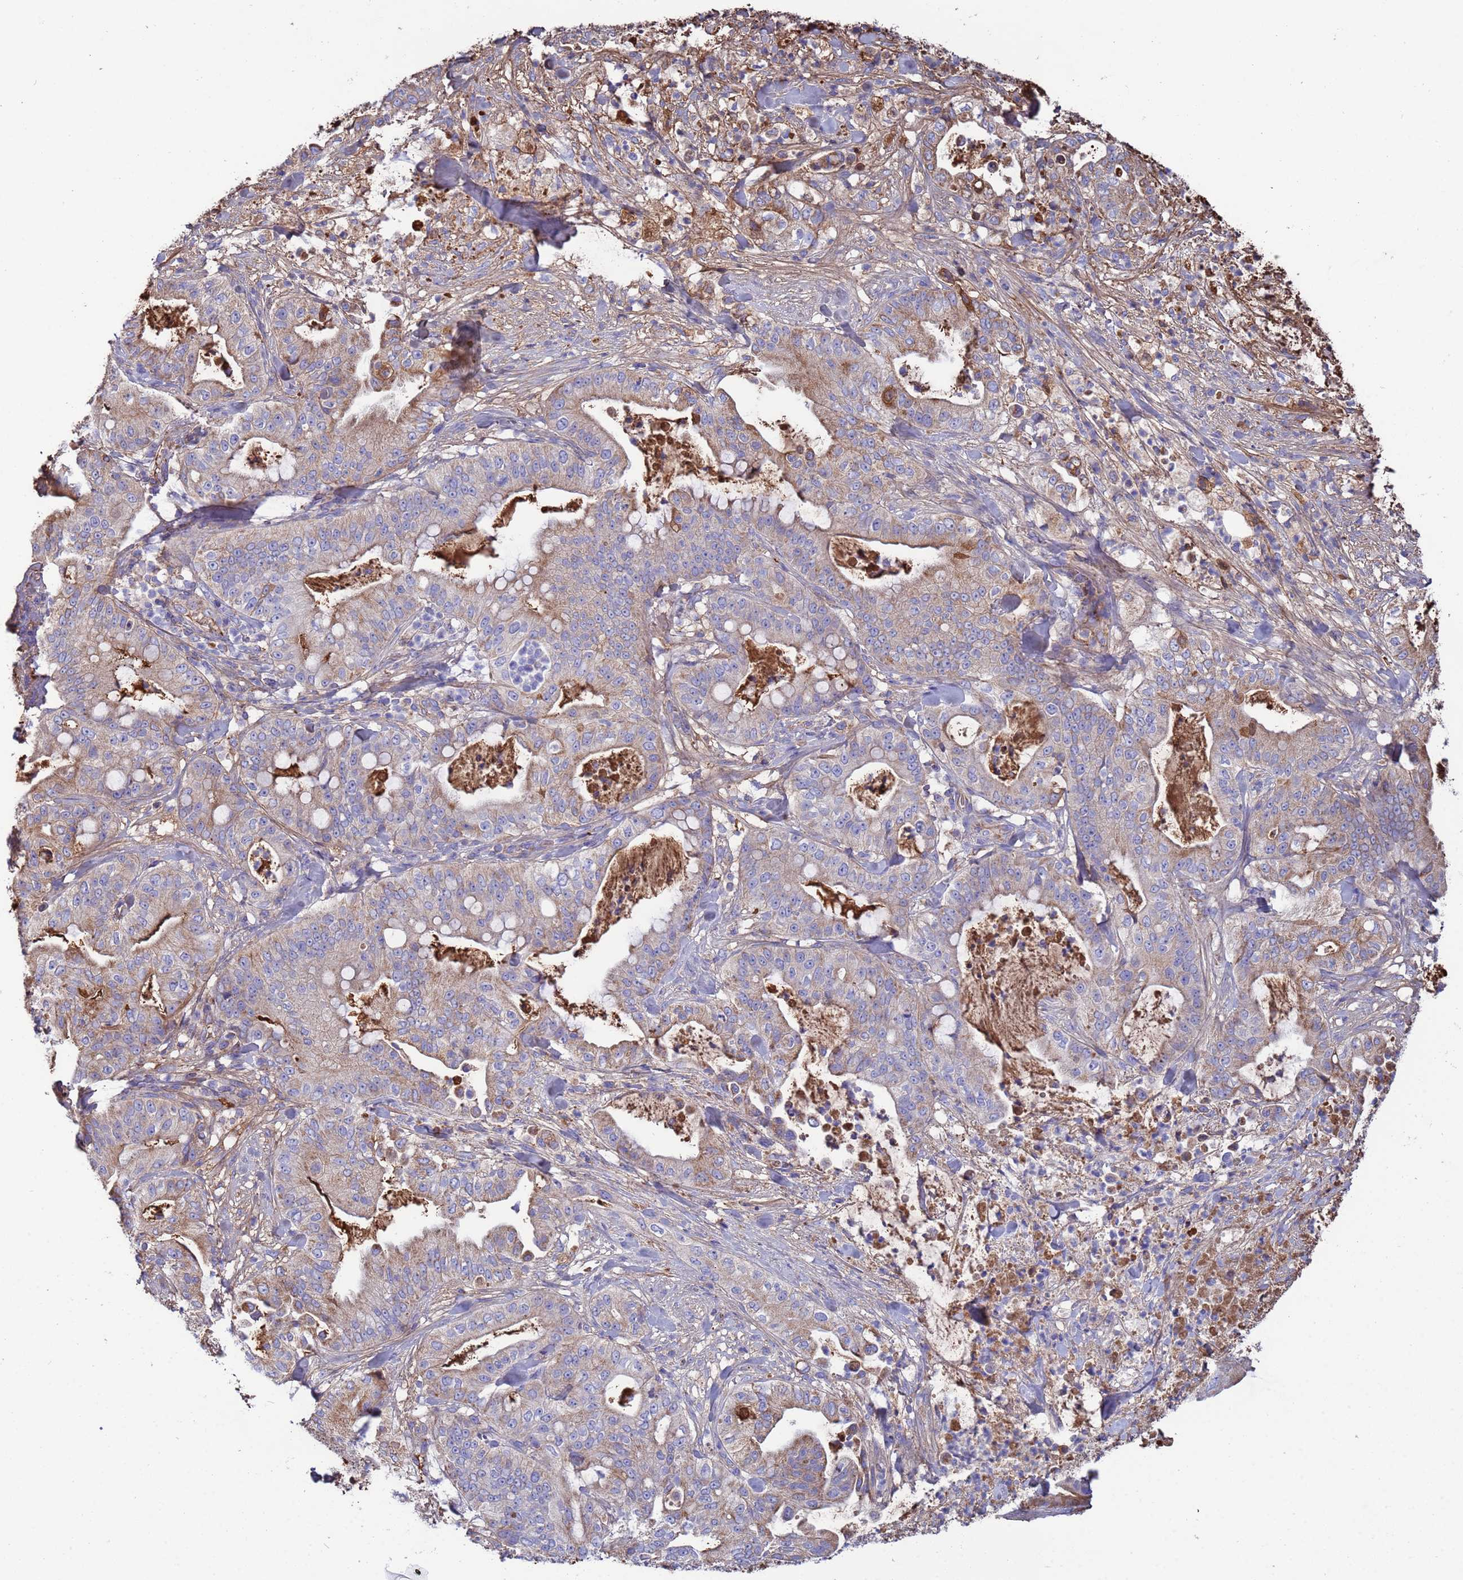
{"staining": {"intensity": "weak", "quantity": "25%-75%", "location": "cytoplasmic/membranous"}, "tissue": "pancreatic cancer", "cell_type": "Tumor cells", "image_type": "cancer", "snomed": [{"axis": "morphology", "description": "Adenocarcinoma, NOS"}, {"axis": "topography", "description": "Pancreas"}], "caption": "Immunohistochemistry histopathology image of adenocarcinoma (pancreatic) stained for a protein (brown), which exhibits low levels of weak cytoplasmic/membranous staining in about 25%-75% of tumor cells.", "gene": "GLUD1", "patient": {"sex": "male", "age": 71}}